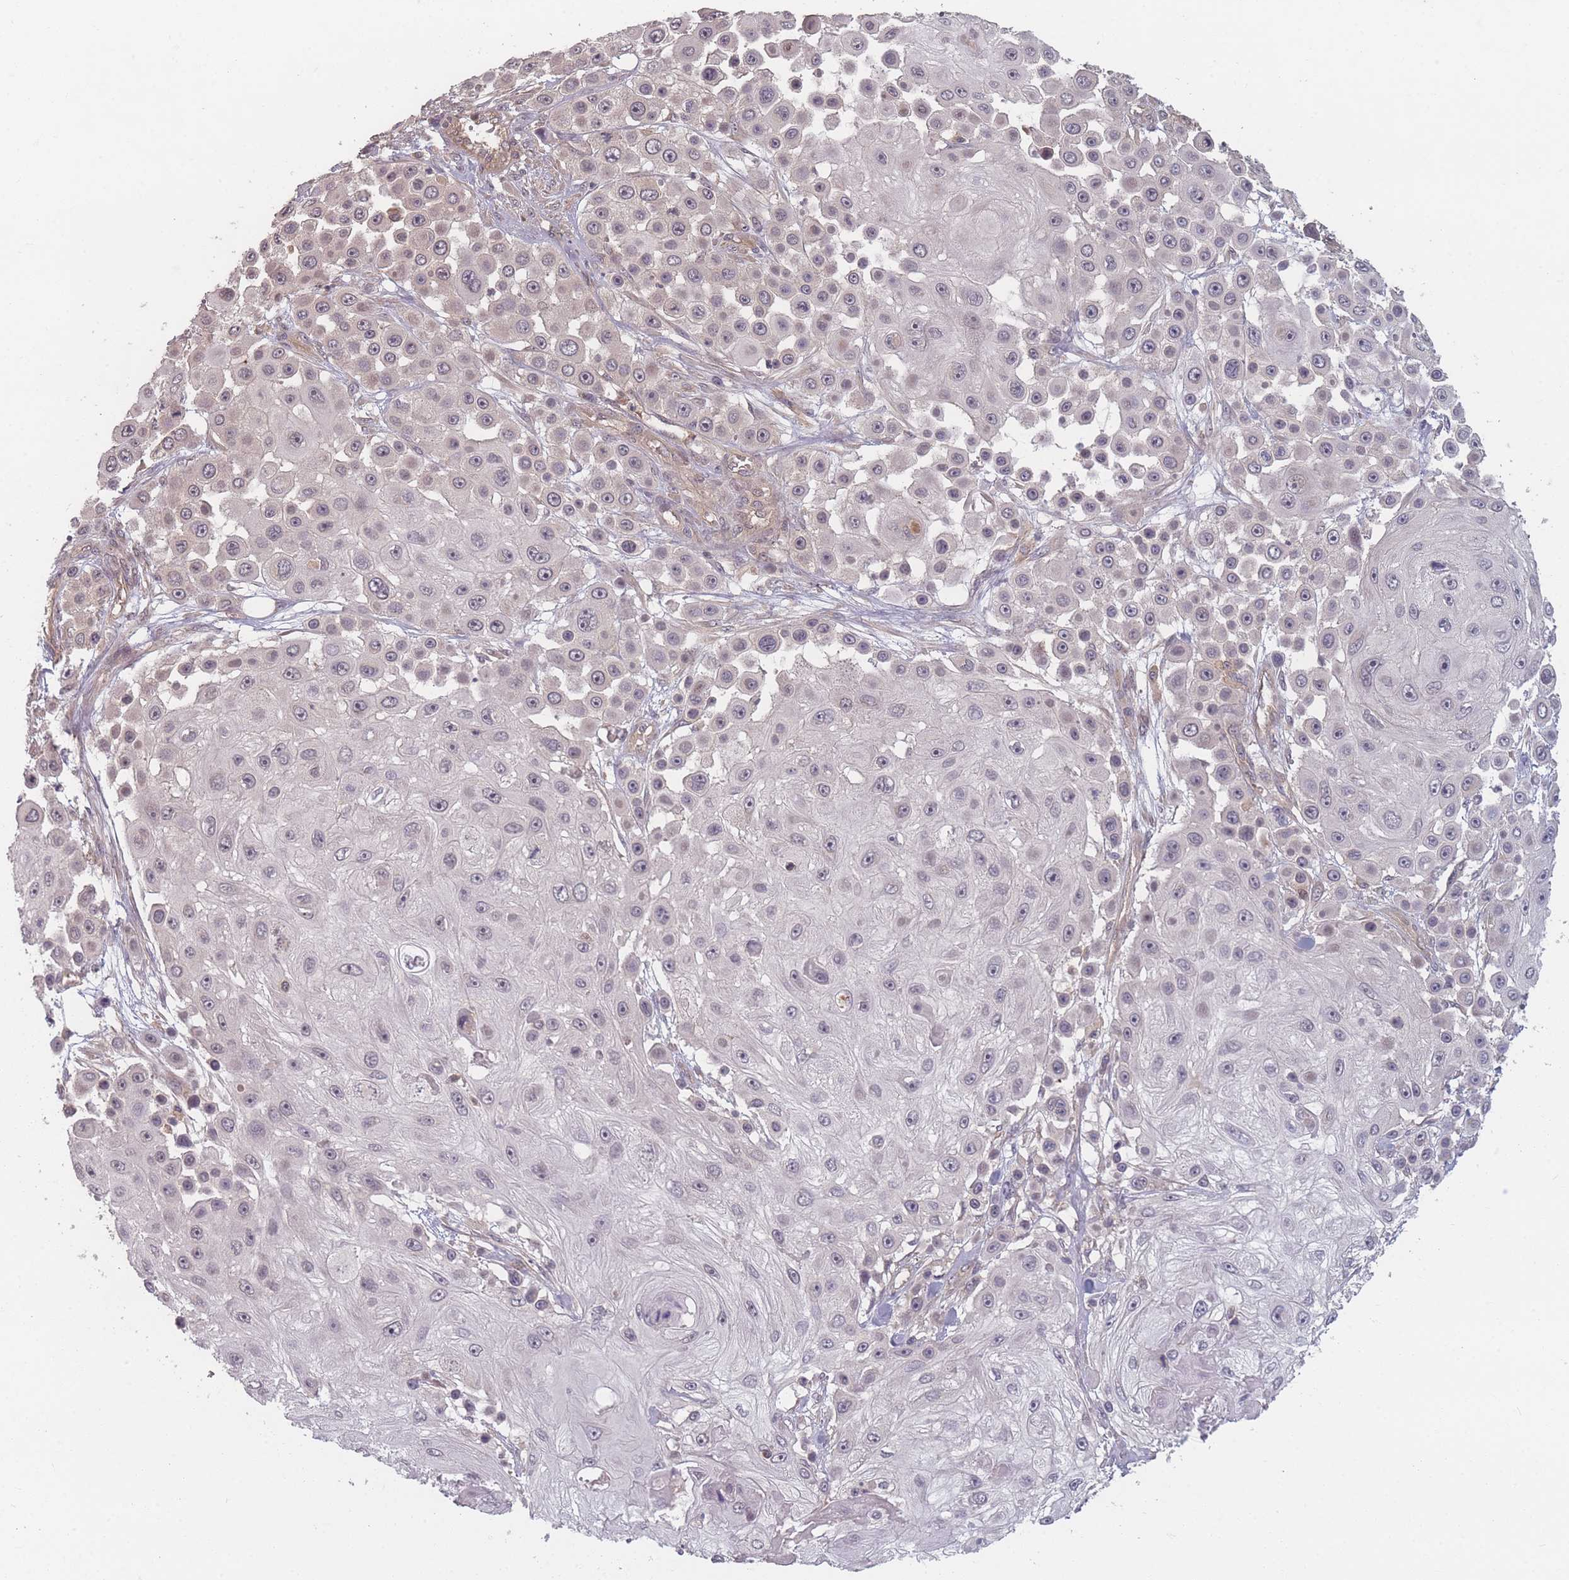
{"staining": {"intensity": "negative", "quantity": "none", "location": "none"}, "tissue": "skin cancer", "cell_type": "Tumor cells", "image_type": "cancer", "snomed": [{"axis": "morphology", "description": "Squamous cell carcinoma, NOS"}, {"axis": "topography", "description": "Skin"}], "caption": "DAB immunohistochemical staining of human skin cancer demonstrates no significant staining in tumor cells.", "gene": "HAGH", "patient": {"sex": "male", "age": 67}}